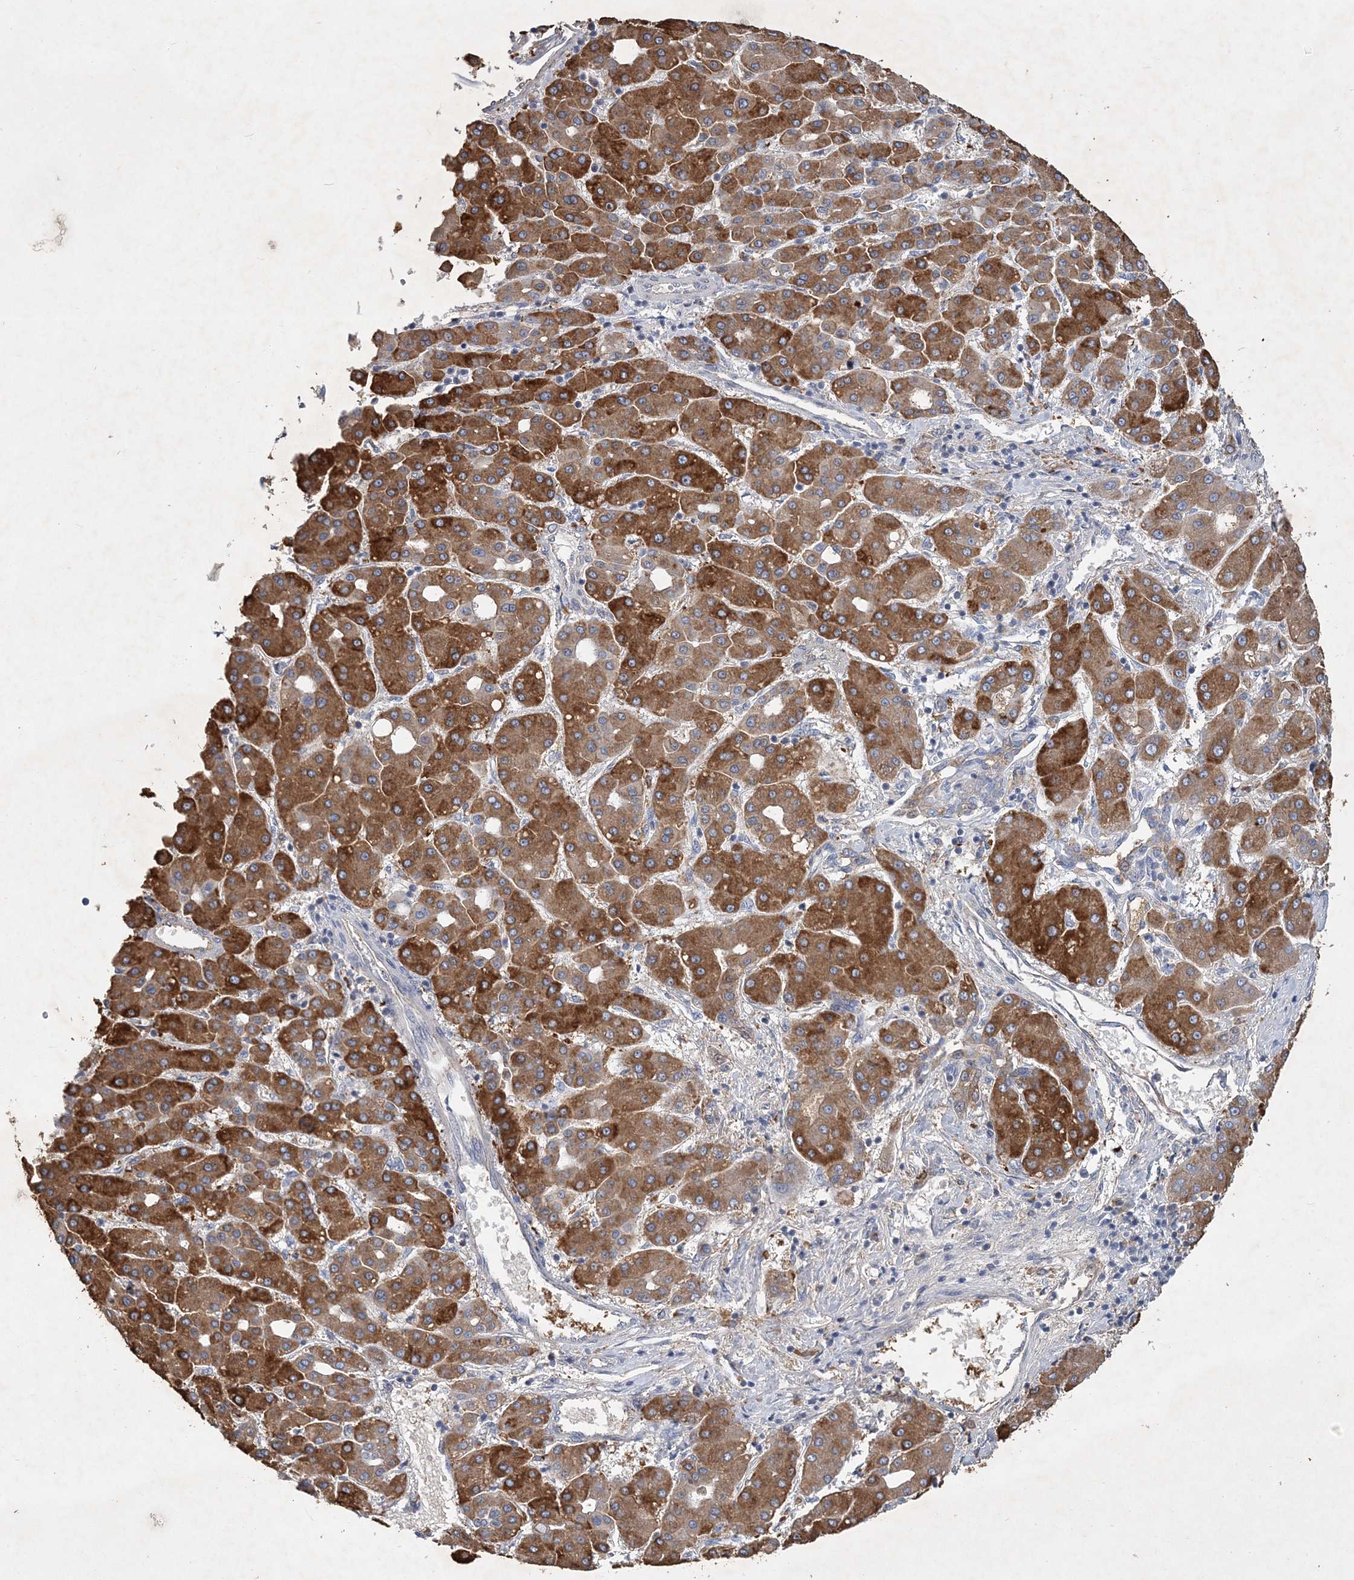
{"staining": {"intensity": "moderate", "quantity": ">75%", "location": "cytoplasmic/membranous"}, "tissue": "liver cancer", "cell_type": "Tumor cells", "image_type": "cancer", "snomed": [{"axis": "morphology", "description": "Carcinoma, Hepatocellular, NOS"}, {"axis": "topography", "description": "Liver"}], "caption": "Liver cancer (hepatocellular carcinoma) was stained to show a protein in brown. There is medium levels of moderate cytoplasmic/membranous positivity in approximately >75% of tumor cells. Using DAB (3,3'-diaminobenzidine) (brown) and hematoxylin (blue) stains, captured at high magnification using brightfield microscopy.", "gene": "RNF25", "patient": {"sex": "male", "age": 65}}